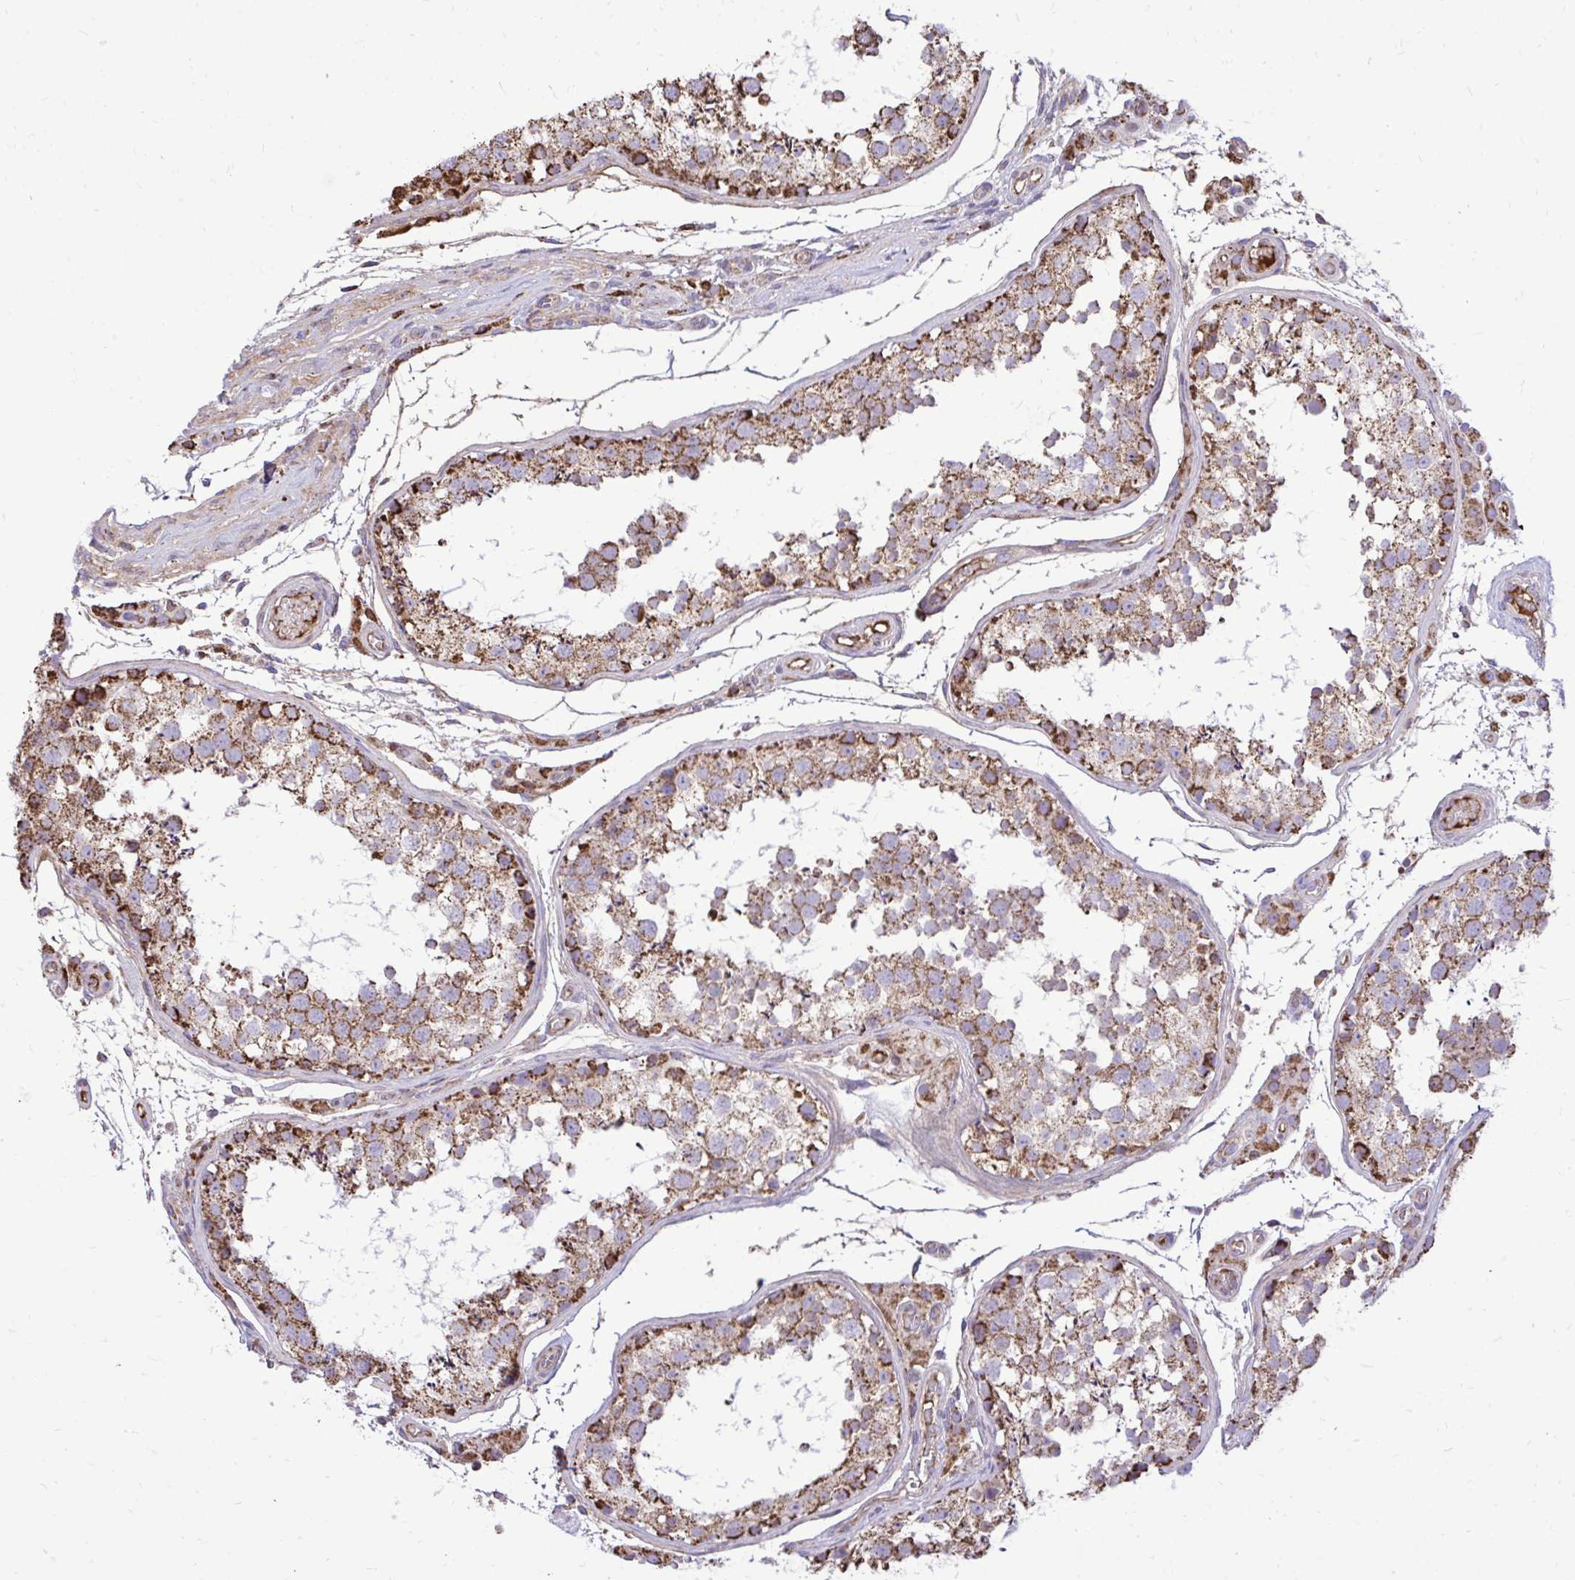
{"staining": {"intensity": "moderate", "quantity": ">75%", "location": "cytoplasmic/membranous"}, "tissue": "testis", "cell_type": "Cells in seminiferous ducts", "image_type": "normal", "snomed": [{"axis": "morphology", "description": "Normal tissue, NOS"}, {"axis": "morphology", "description": "Seminoma, NOS"}, {"axis": "topography", "description": "Testis"}], "caption": "Immunohistochemistry (IHC) image of normal testis stained for a protein (brown), which shows medium levels of moderate cytoplasmic/membranous expression in about >75% of cells in seminiferous ducts.", "gene": "ATP13A2", "patient": {"sex": "male", "age": 29}}